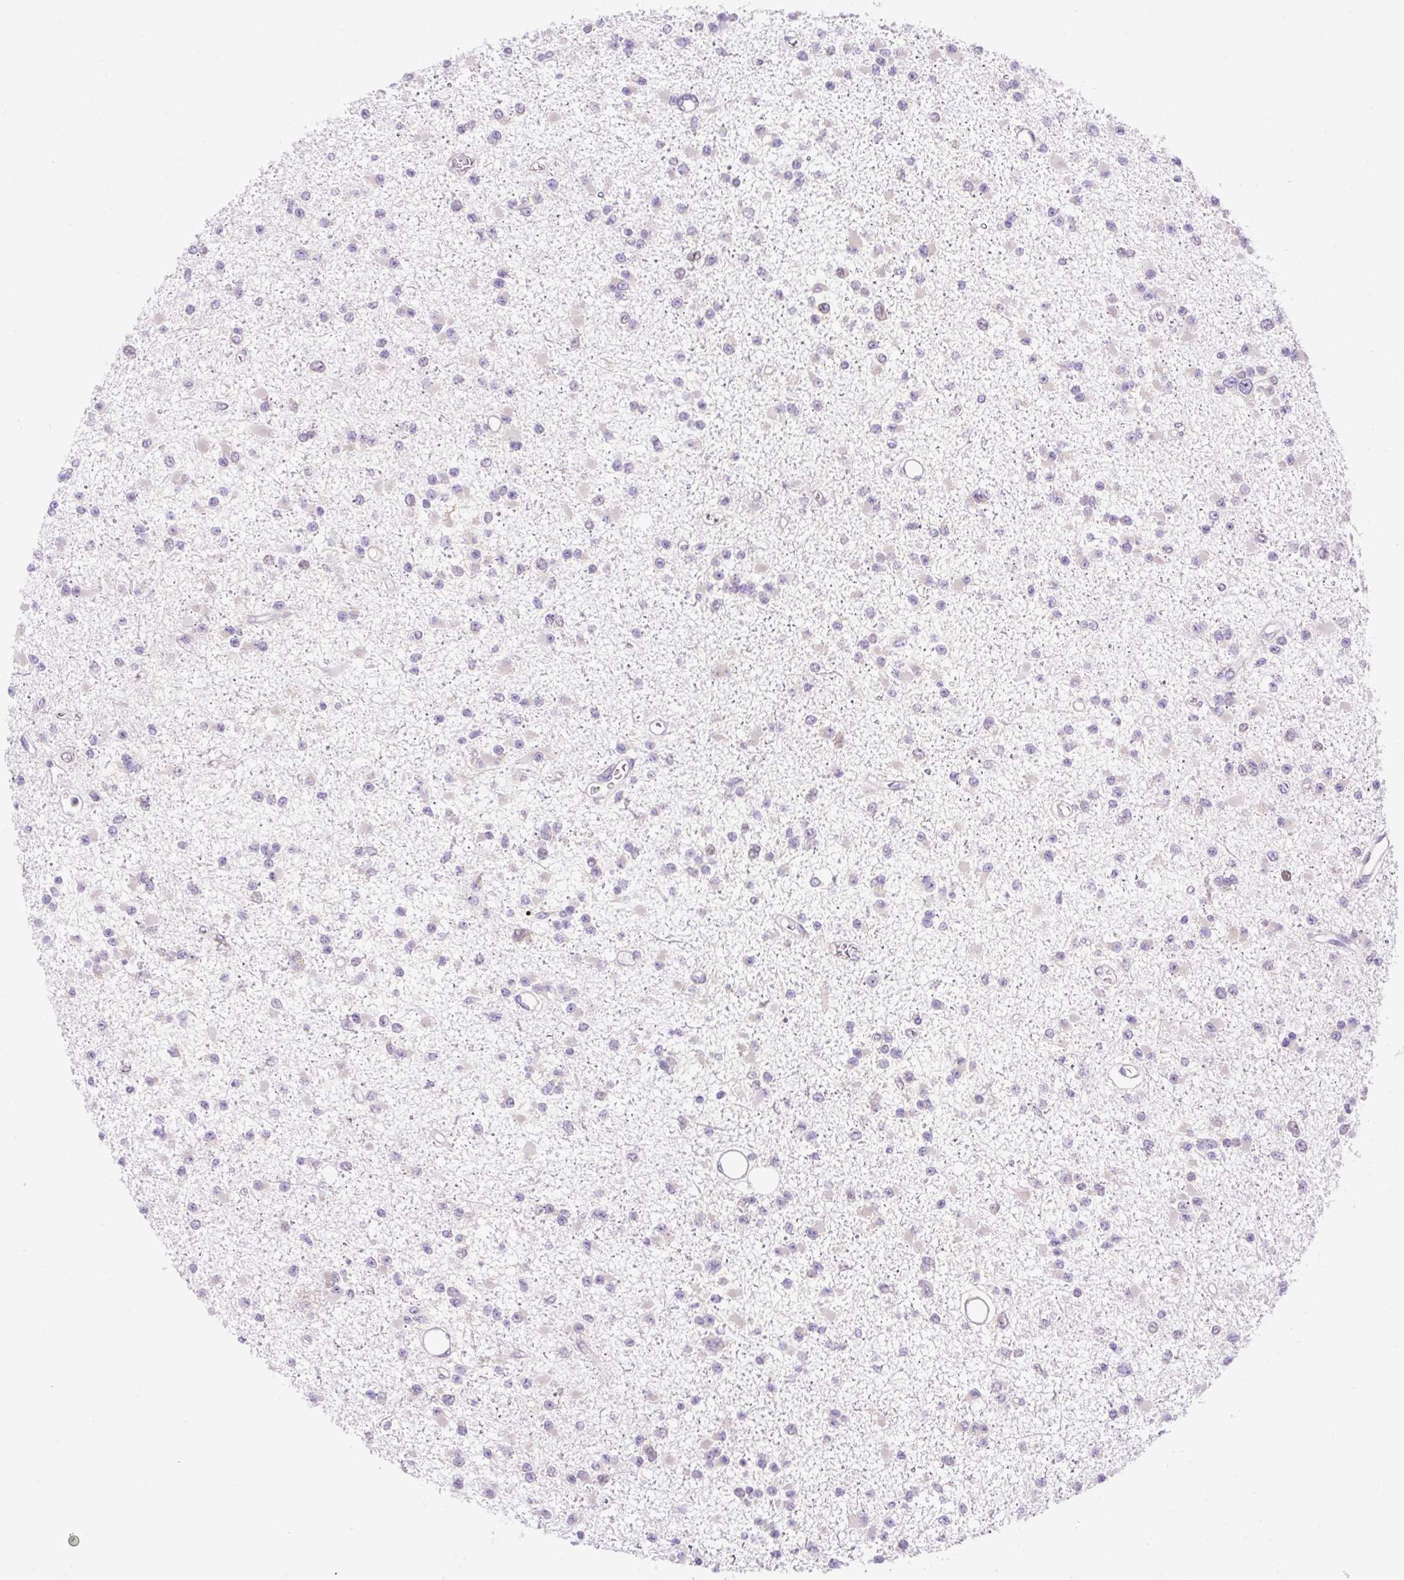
{"staining": {"intensity": "negative", "quantity": "none", "location": "none"}, "tissue": "glioma", "cell_type": "Tumor cells", "image_type": "cancer", "snomed": [{"axis": "morphology", "description": "Glioma, malignant, Low grade"}, {"axis": "topography", "description": "Brain"}], "caption": "This image is of malignant glioma (low-grade) stained with immunohistochemistry (IHC) to label a protein in brown with the nuclei are counter-stained blue. There is no expression in tumor cells.", "gene": "GPR45", "patient": {"sex": "female", "age": 22}}